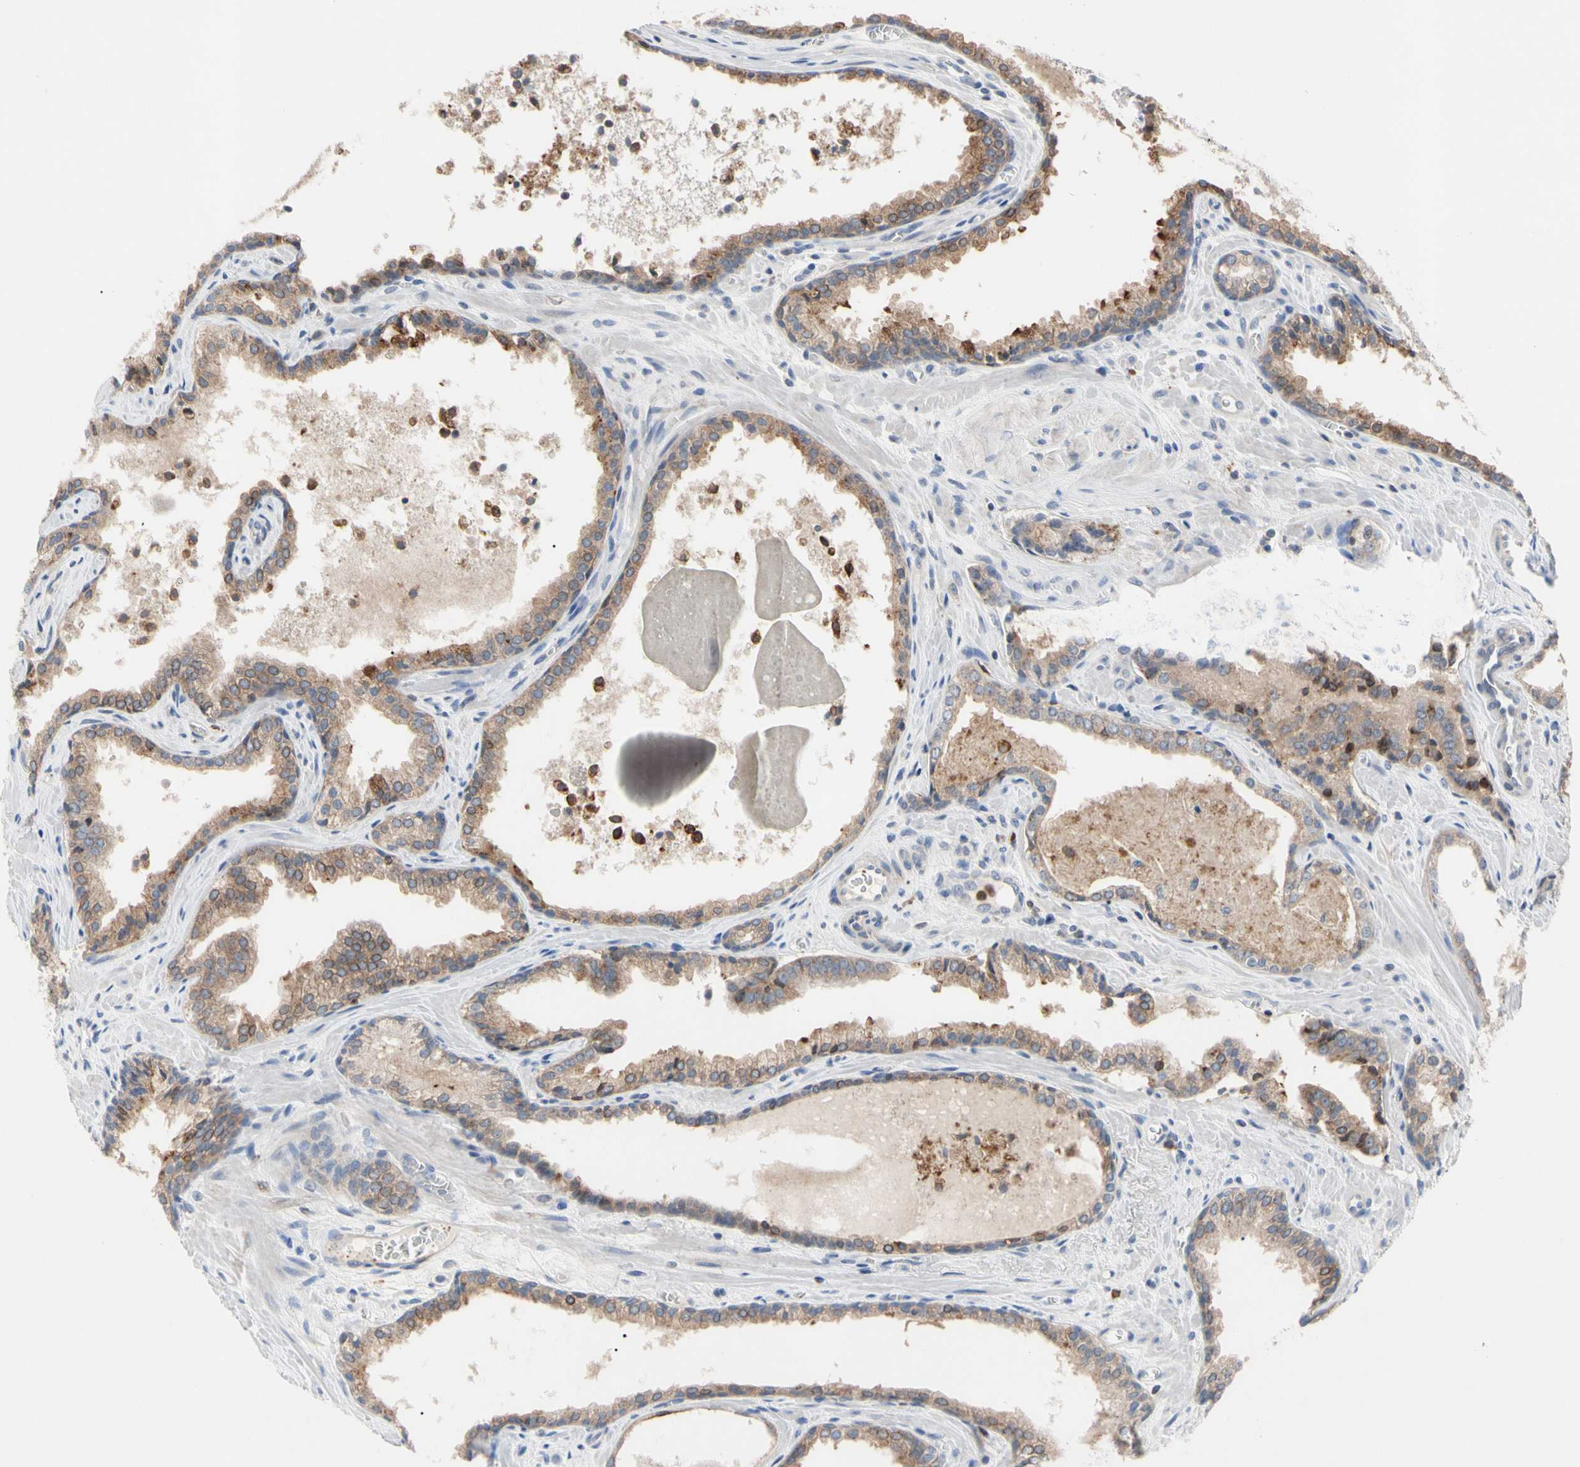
{"staining": {"intensity": "weak", "quantity": ">75%", "location": "cytoplasmic/membranous"}, "tissue": "prostate cancer", "cell_type": "Tumor cells", "image_type": "cancer", "snomed": [{"axis": "morphology", "description": "Adenocarcinoma, Low grade"}, {"axis": "topography", "description": "Prostate"}], "caption": "Tumor cells show low levels of weak cytoplasmic/membranous positivity in about >75% of cells in low-grade adenocarcinoma (prostate). (DAB IHC, brown staining for protein, blue staining for nuclei).", "gene": "MCL1", "patient": {"sex": "male", "age": 60}}